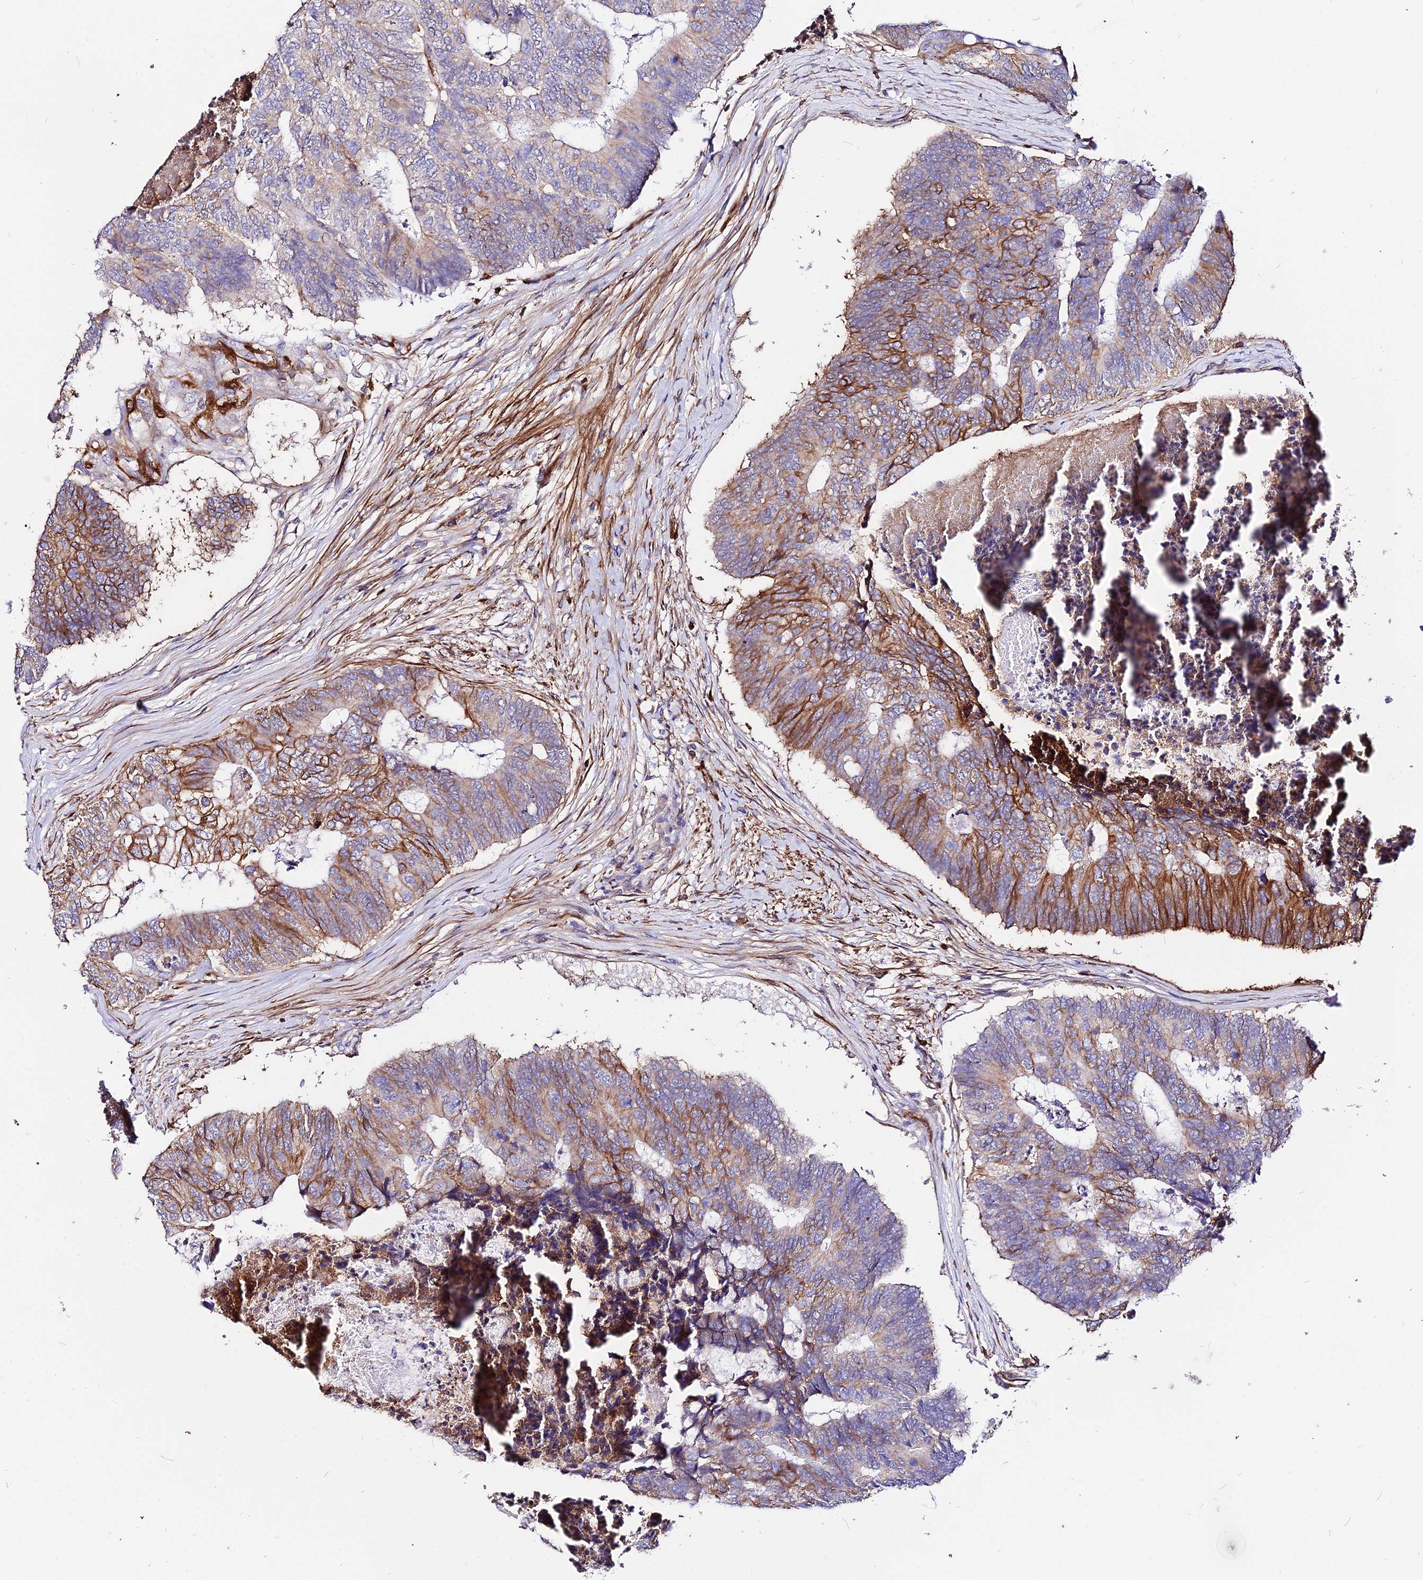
{"staining": {"intensity": "moderate", "quantity": "25%-75%", "location": "cytoplasmic/membranous"}, "tissue": "colorectal cancer", "cell_type": "Tumor cells", "image_type": "cancer", "snomed": [{"axis": "morphology", "description": "Adenocarcinoma, NOS"}, {"axis": "topography", "description": "Colon"}], "caption": "Immunohistochemical staining of human adenocarcinoma (colorectal) demonstrates medium levels of moderate cytoplasmic/membranous protein expression in approximately 25%-75% of tumor cells.", "gene": "CSRP1", "patient": {"sex": "female", "age": 67}}